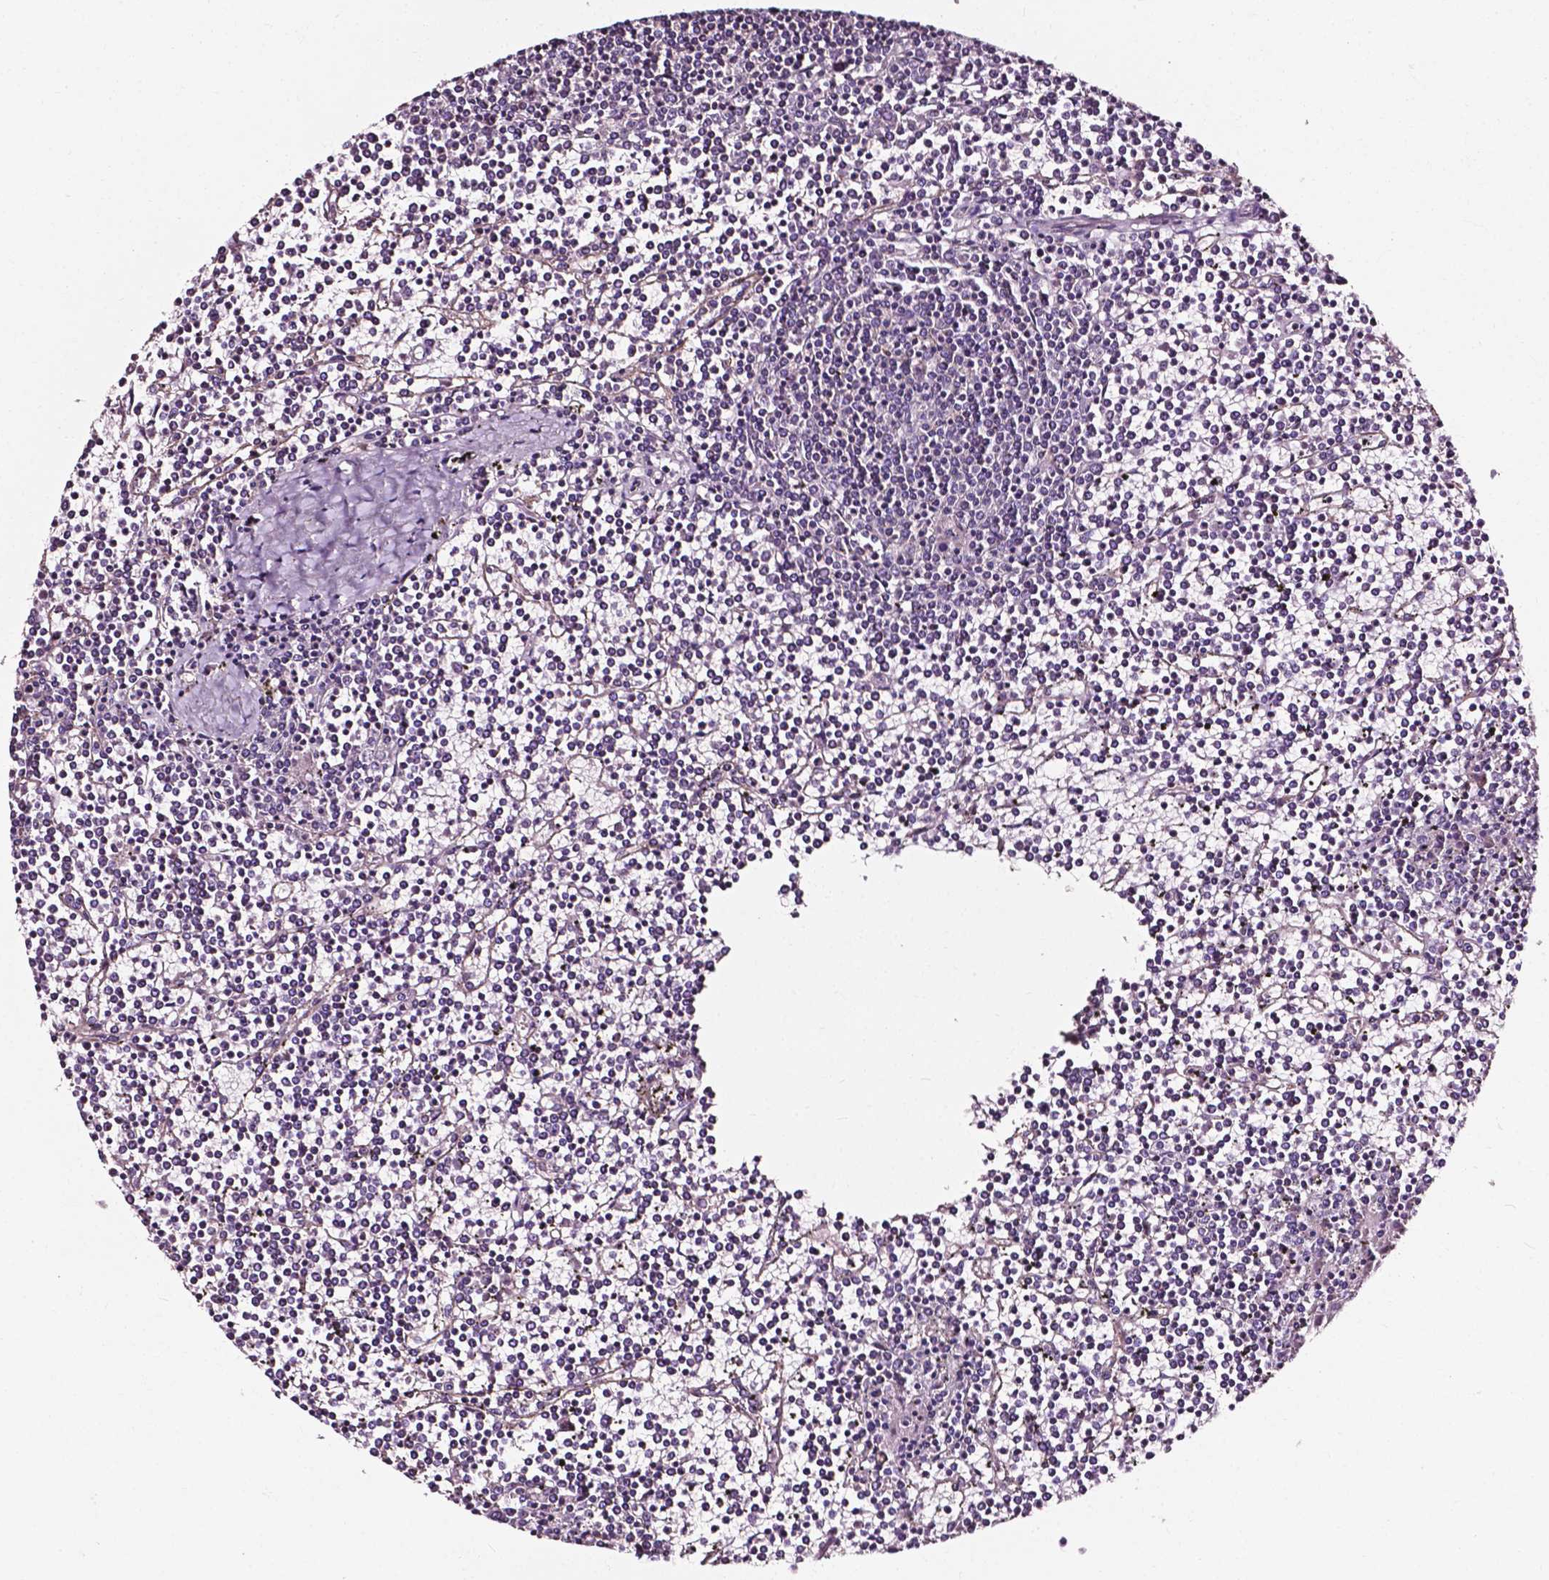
{"staining": {"intensity": "negative", "quantity": "none", "location": "none"}, "tissue": "lymphoma", "cell_type": "Tumor cells", "image_type": "cancer", "snomed": [{"axis": "morphology", "description": "Malignant lymphoma, non-Hodgkin's type, Low grade"}, {"axis": "topography", "description": "Spleen"}], "caption": "Lymphoma was stained to show a protein in brown. There is no significant staining in tumor cells.", "gene": "ATG16L1", "patient": {"sex": "female", "age": 19}}